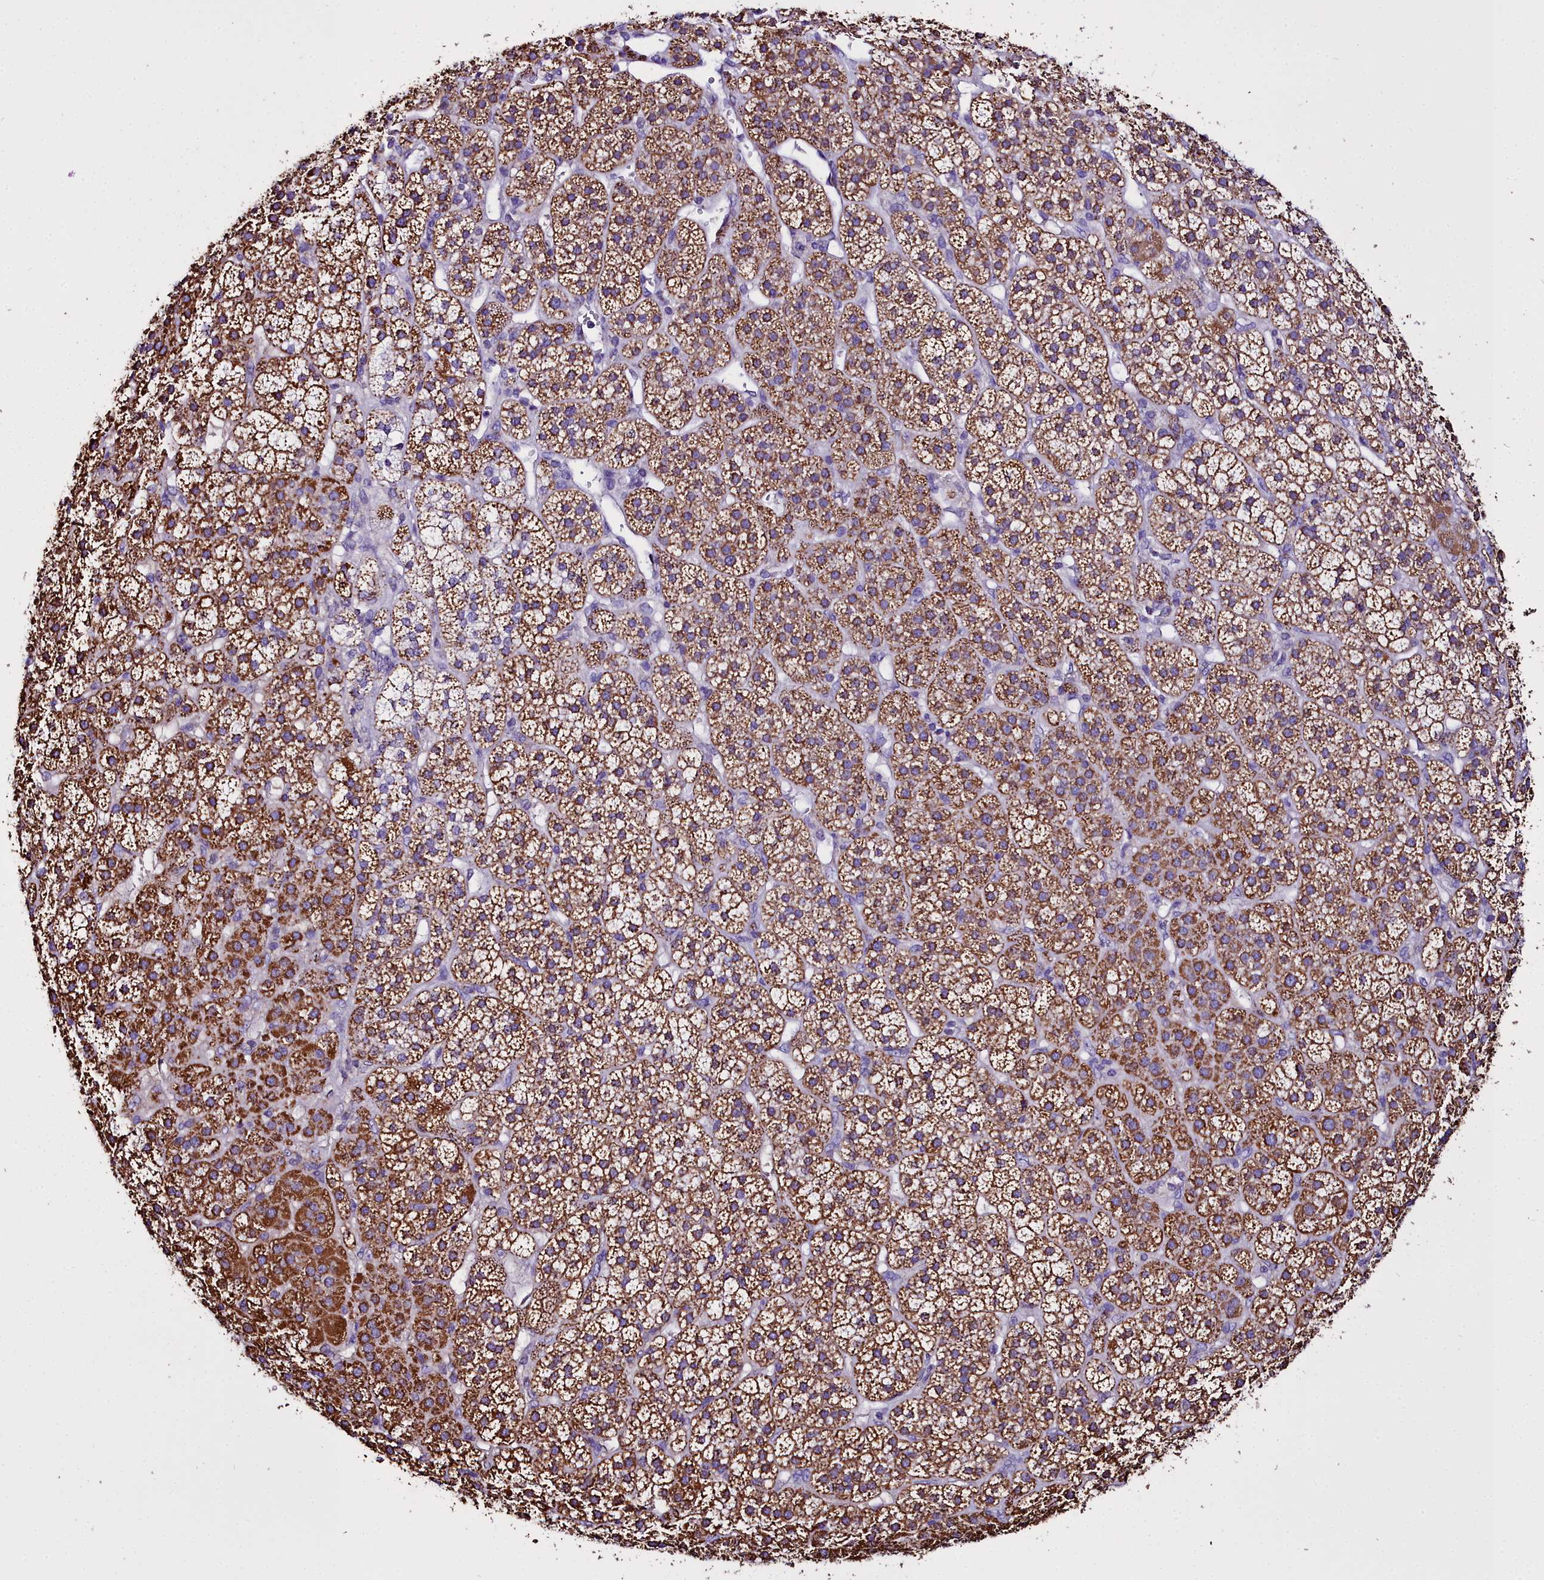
{"staining": {"intensity": "strong", "quantity": ">75%", "location": "cytoplasmic/membranous"}, "tissue": "adrenal gland", "cell_type": "Glandular cells", "image_type": "normal", "snomed": [{"axis": "morphology", "description": "Normal tissue, NOS"}, {"axis": "topography", "description": "Adrenal gland"}], "caption": "Protein staining displays strong cytoplasmic/membranous expression in approximately >75% of glandular cells in normal adrenal gland.", "gene": "WDFY3", "patient": {"sex": "female", "age": 70}}